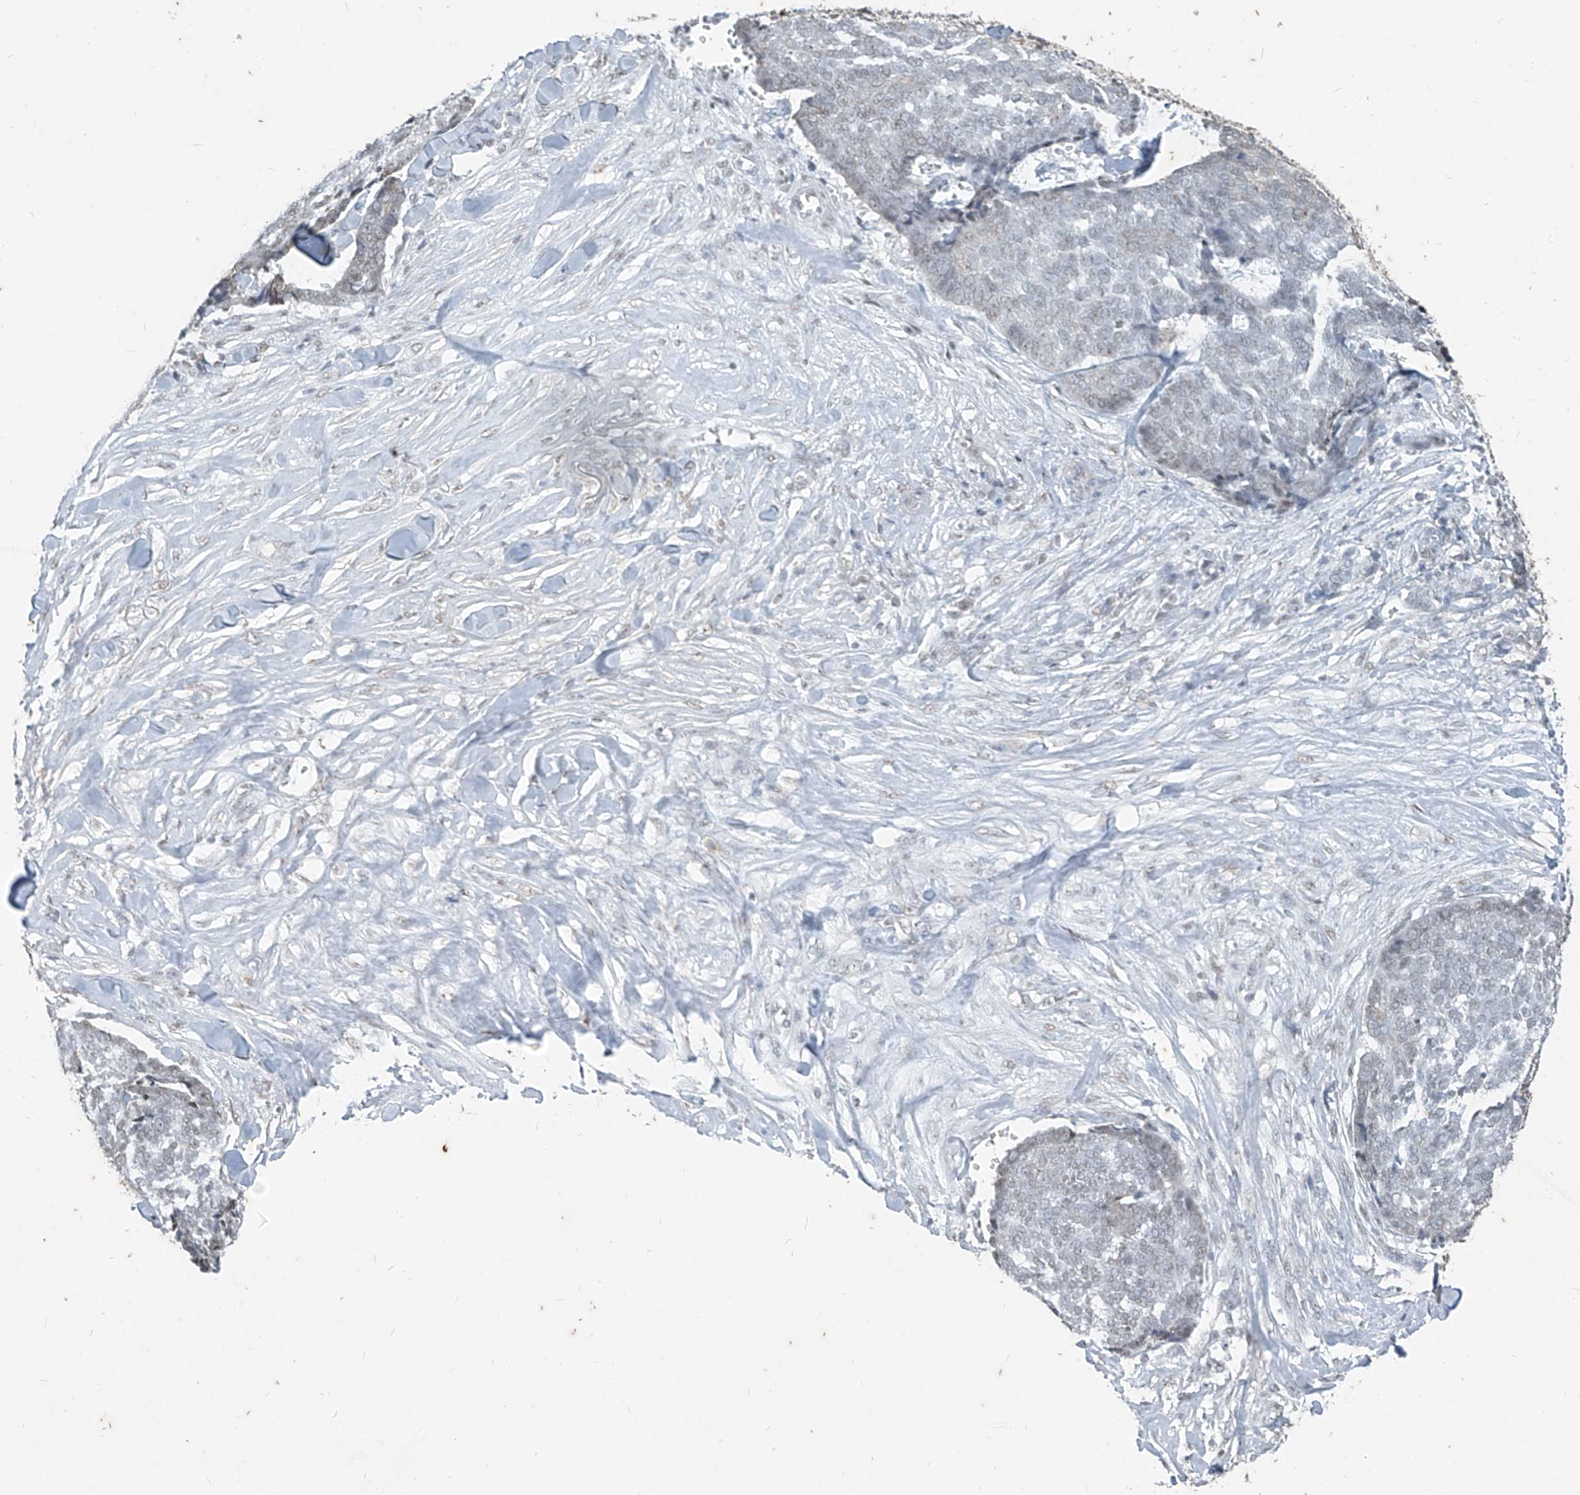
{"staining": {"intensity": "negative", "quantity": "none", "location": "none"}, "tissue": "skin cancer", "cell_type": "Tumor cells", "image_type": "cancer", "snomed": [{"axis": "morphology", "description": "Basal cell carcinoma"}, {"axis": "topography", "description": "Skin"}], "caption": "Tumor cells are negative for brown protein staining in skin basal cell carcinoma.", "gene": "TFEC", "patient": {"sex": "male", "age": 84}}